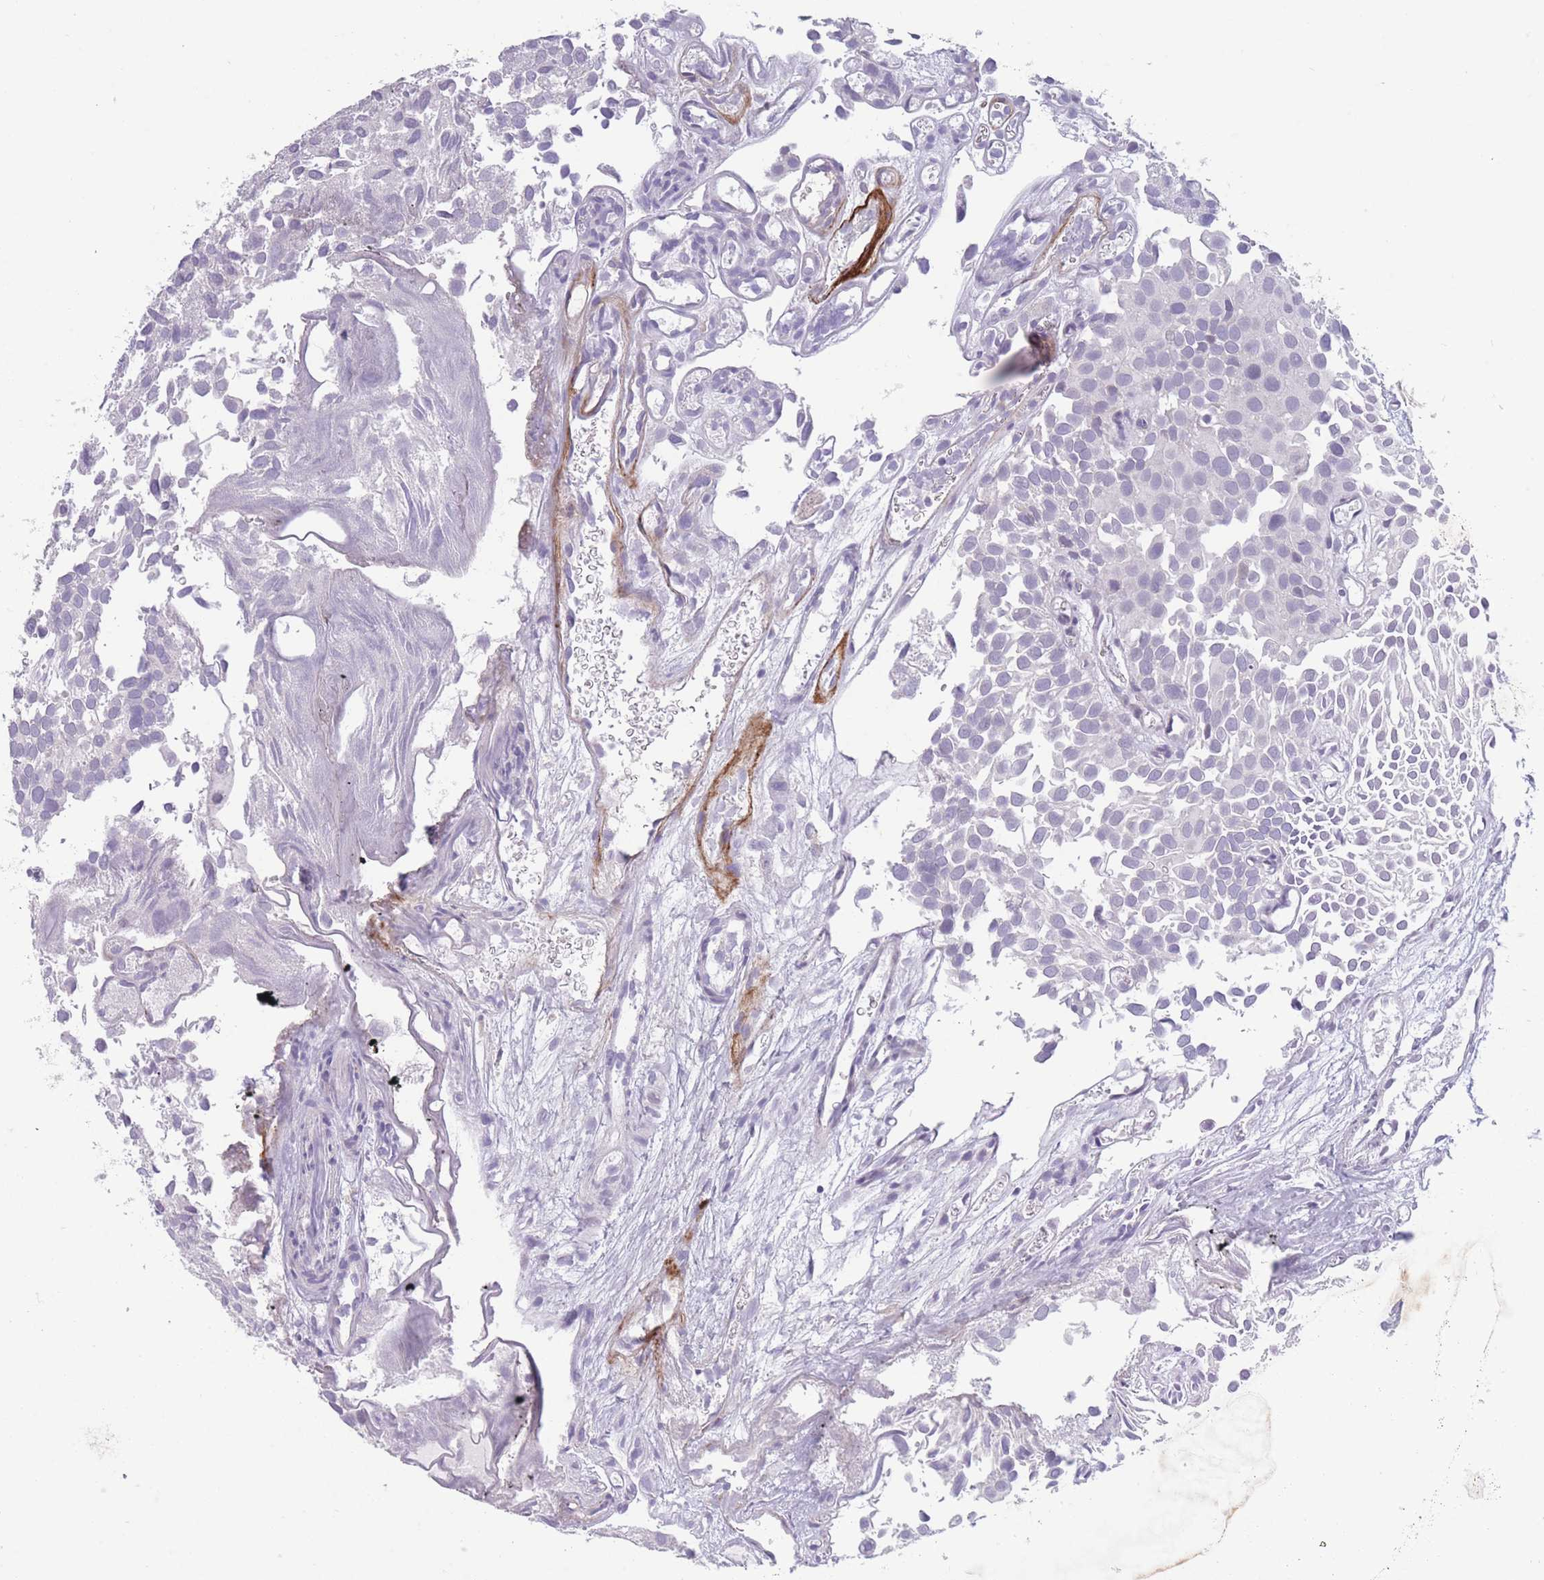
{"staining": {"intensity": "negative", "quantity": "none", "location": "none"}, "tissue": "urothelial cancer", "cell_type": "Tumor cells", "image_type": "cancer", "snomed": [{"axis": "morphology", "description": "Urothelial carcinoma, Low grade"}, {"axis": "topography", "description": "Urinary bladder"}], "caption": "Immunohistochemical staining of human urothelial cancer exhibits no significant staining in tumor cells.", "gene": "PAIP2B", "patient": {"sex": "male", "age": 88}}